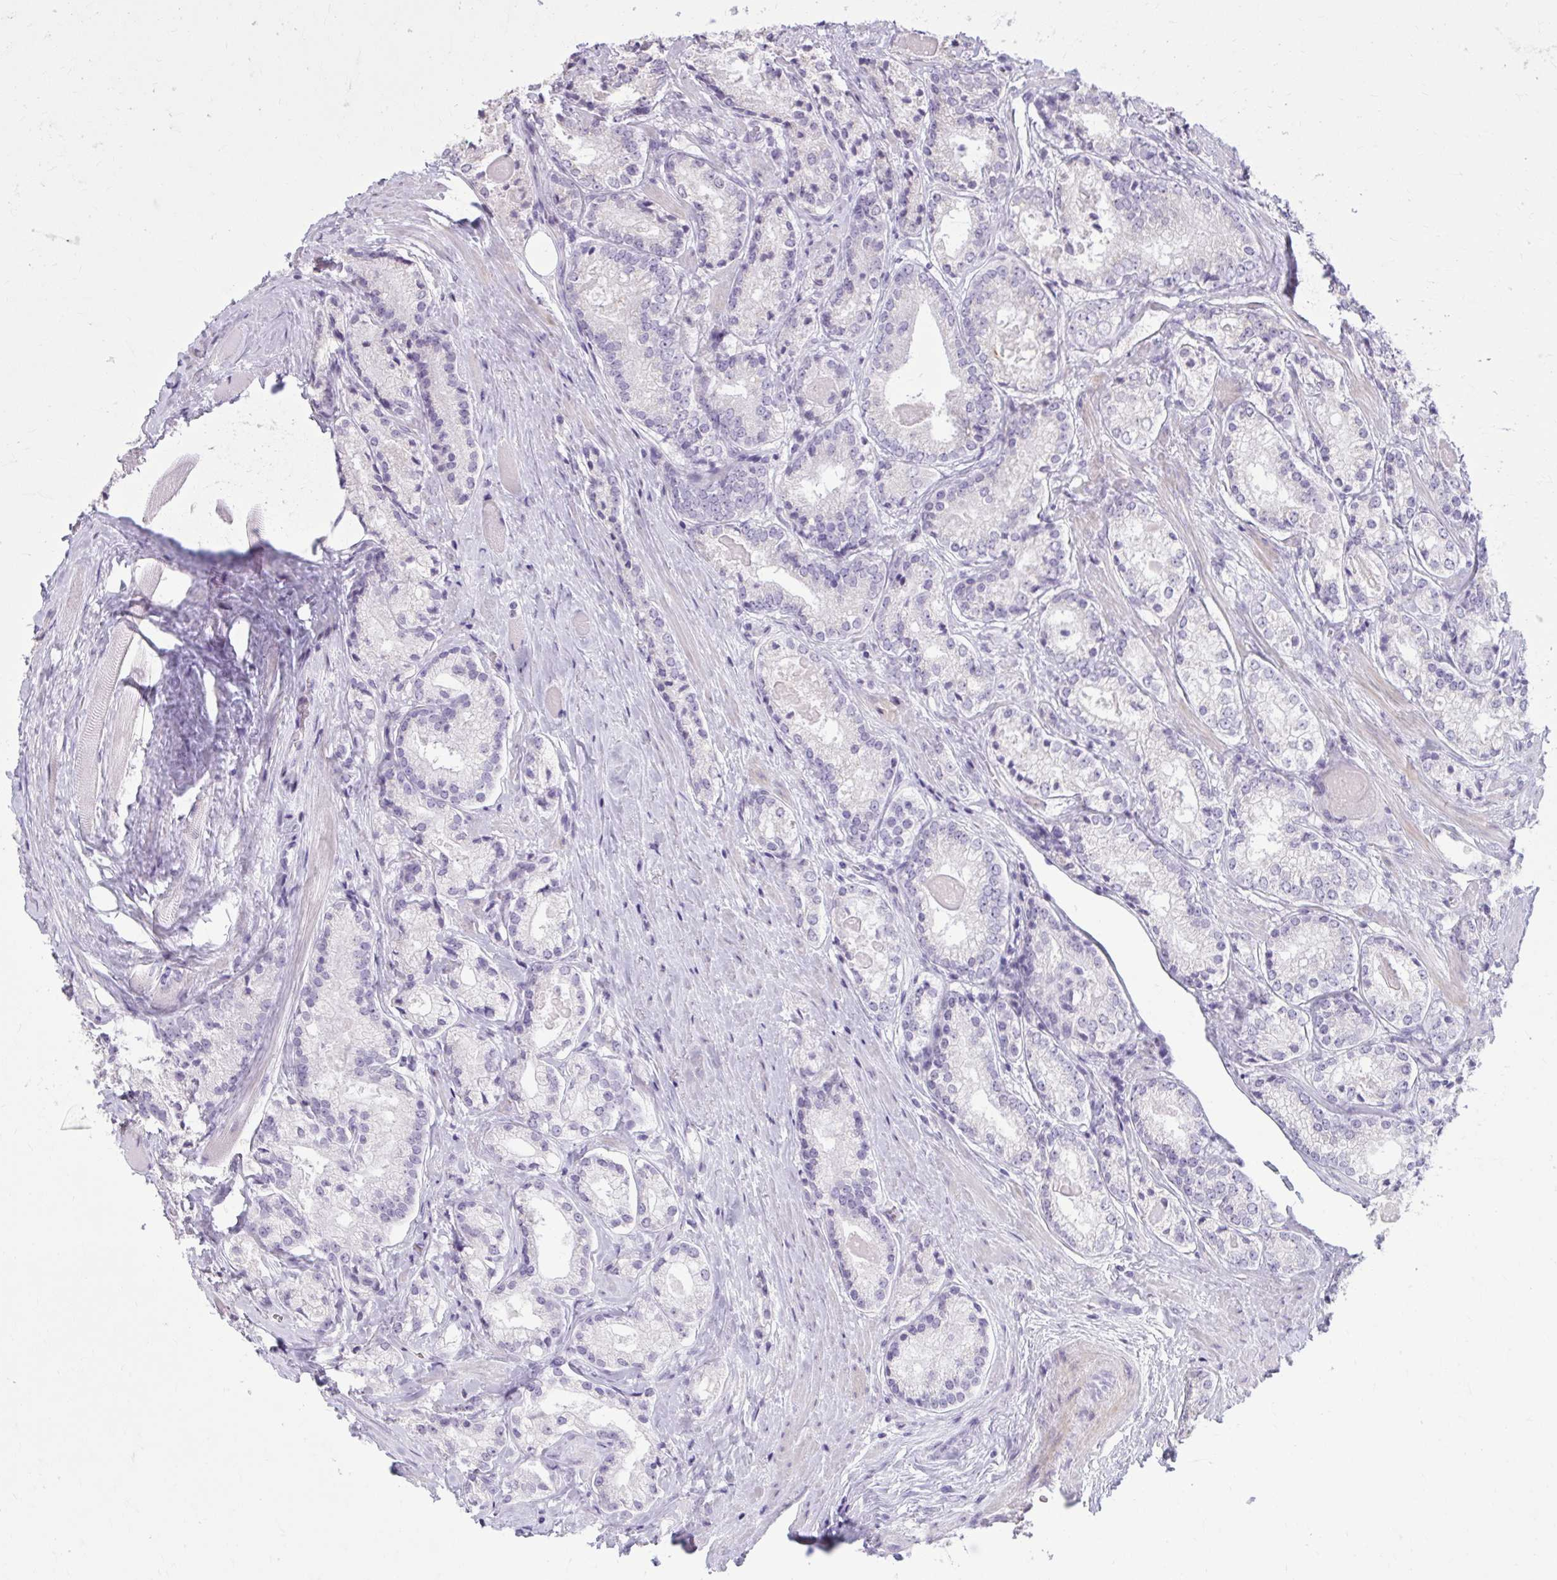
{"staining": {"intensity": "negative", "quantity": "none", "location": "none"}, "tissue": "prostate cancer", "cell_type": "Tumor cells", "image_type": "cancer", "snomed": [{"axis": "morphology", "description": "Adenocarcinoma, NOS"}, {"axis": "morphology", "description": "Adenocarcinoma, Low grade"}, {"axis": "topography", "description": "Prostate"}], "caption": "Prostate cancer (low-grade adenocarcinoma) was stained to show a protein in brown. There is no significant expression in tumor cells.", "gene": "OR4B1", "patient": {"sex": "male", "age": 68}}